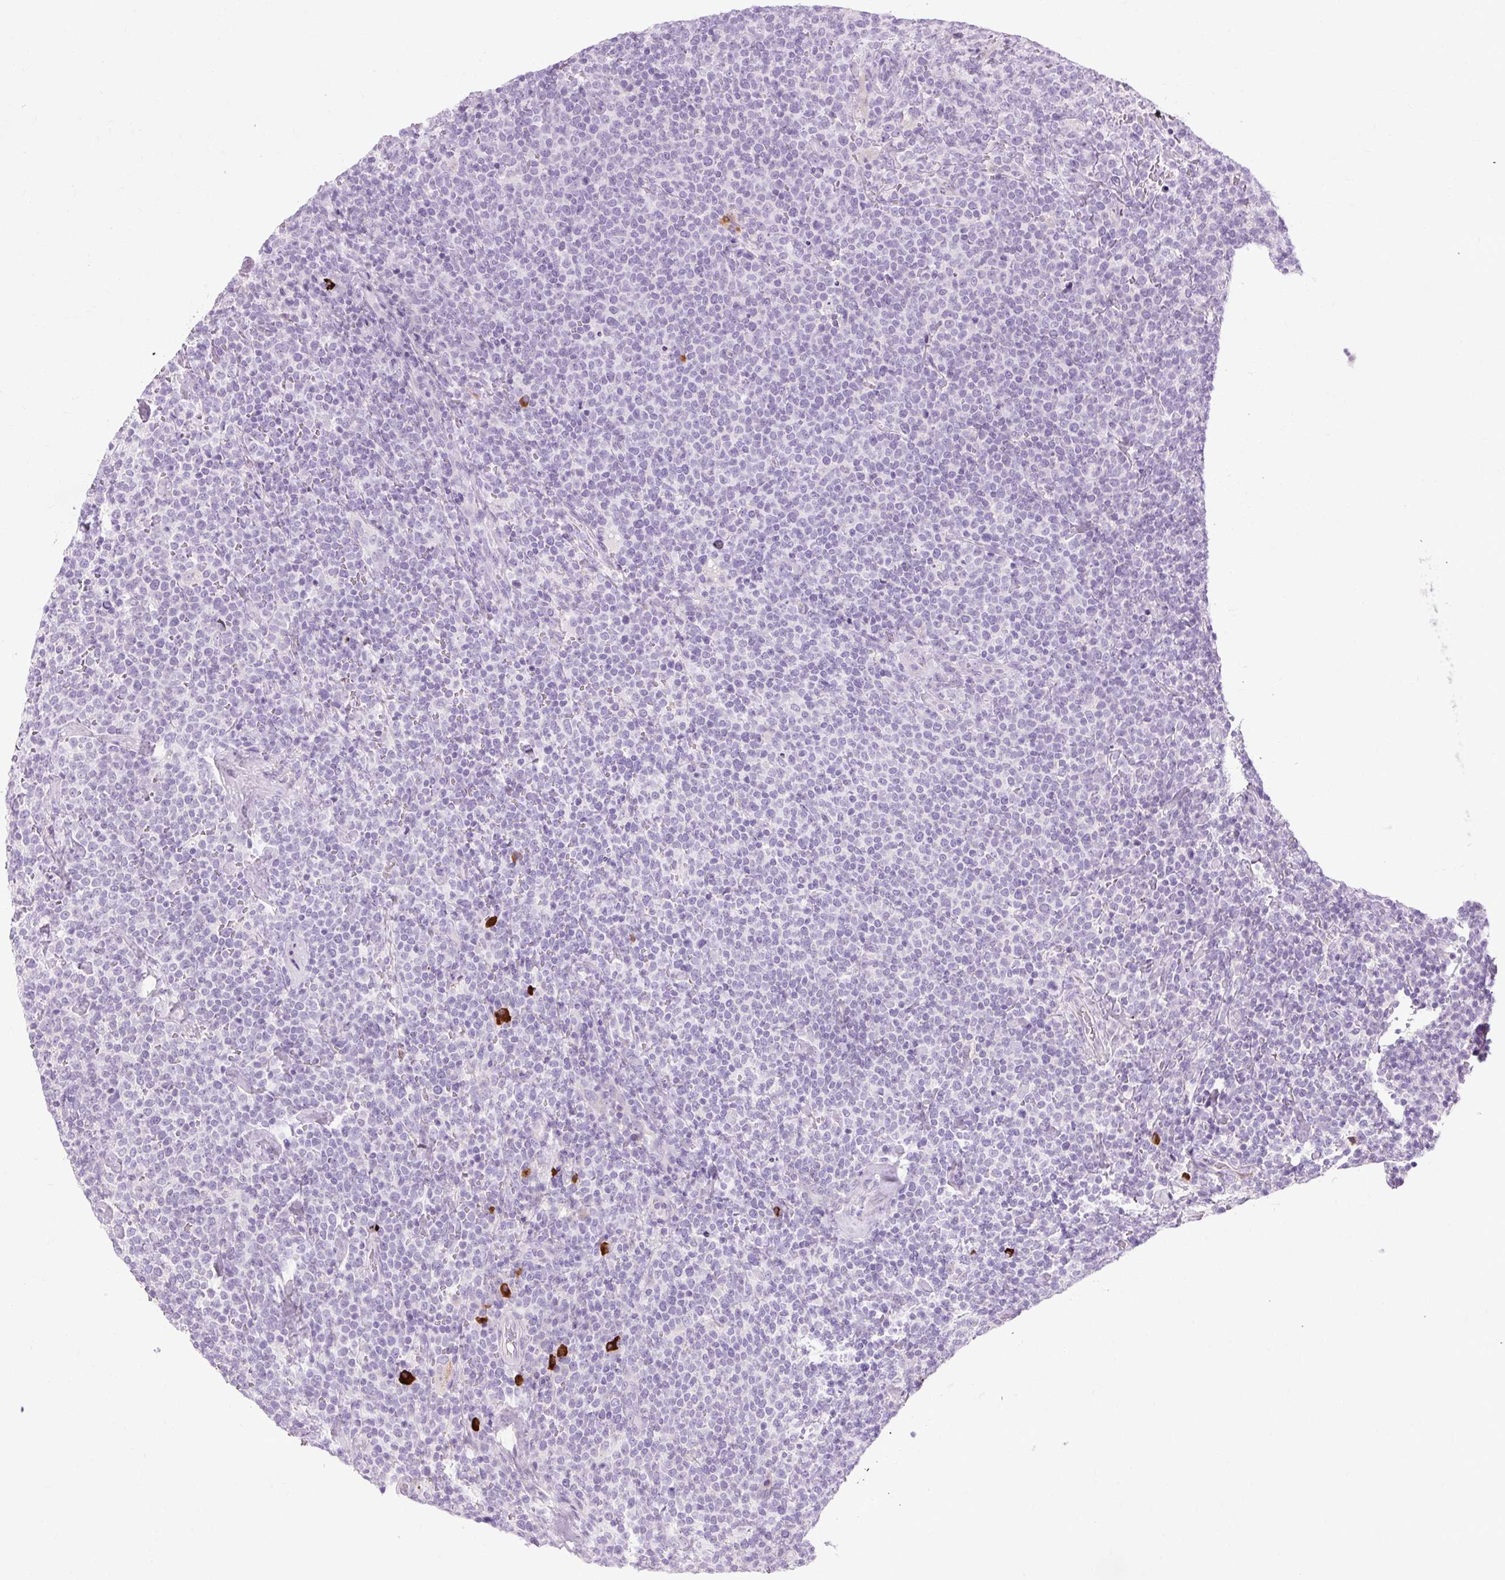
{"staining": {"intensity": "negative", "quantity": "none", "location": "none"}, "tissue": "lymphoma", "cell_type": "Tumor cells", "image_type": "cancer", "snomed": [{"axis": "morphology", "description": "Malignant lymphoma, non-Hodgkin's type, High grade"}, {"axis": "topography", "description": "Lymph node"}], "caption": "Tumor cells show no significant staining in high-grade malignant lymphoma, non-Hodgkin's type.", "gene": "ARRDC2", "patient": {"sex": "male", "age": 61}}